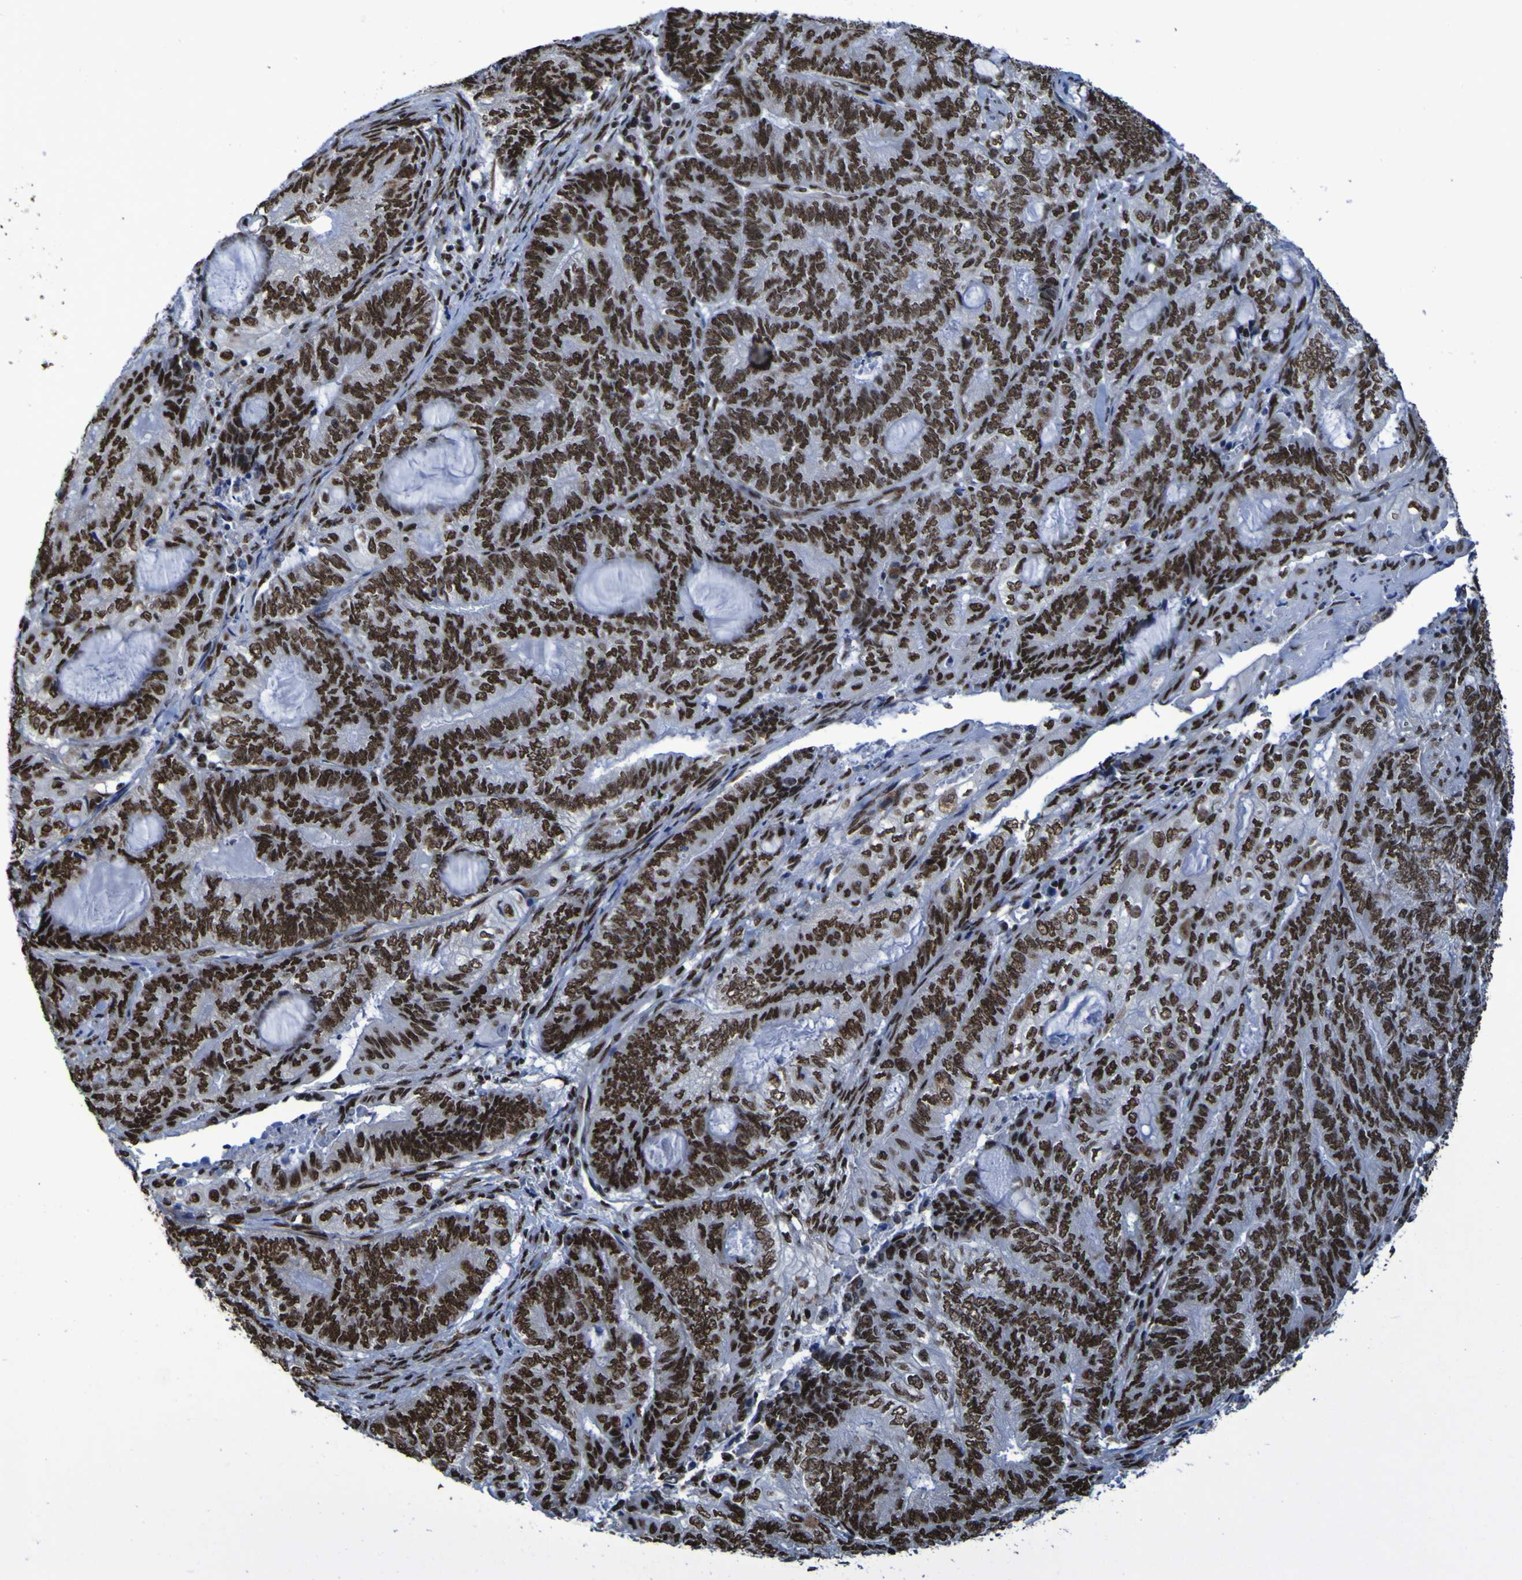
{"staining": {"intensity": "strong", "quantity": ">75%", "location": "nuclear"}, "tissue": "endometrial cancer", "cell_type": "Tumor cells", "image_type": "cancer", "snomed": [{"axis": "morphology", "description": "Adenocarcinoma, NOS"}, {"axis": "topography", "description": "Uterus"}, {"axis": "topography", "description": "Endometrium"}], "caption": "Protein positivity by immunohistochemistry (IHC) demonstrates strong nuclear staining in about >75% of tumor cells in endometrial adenocarcinoma.", "gene": "HNRNPR", "patient": {"sex": "female", "age": 70}}